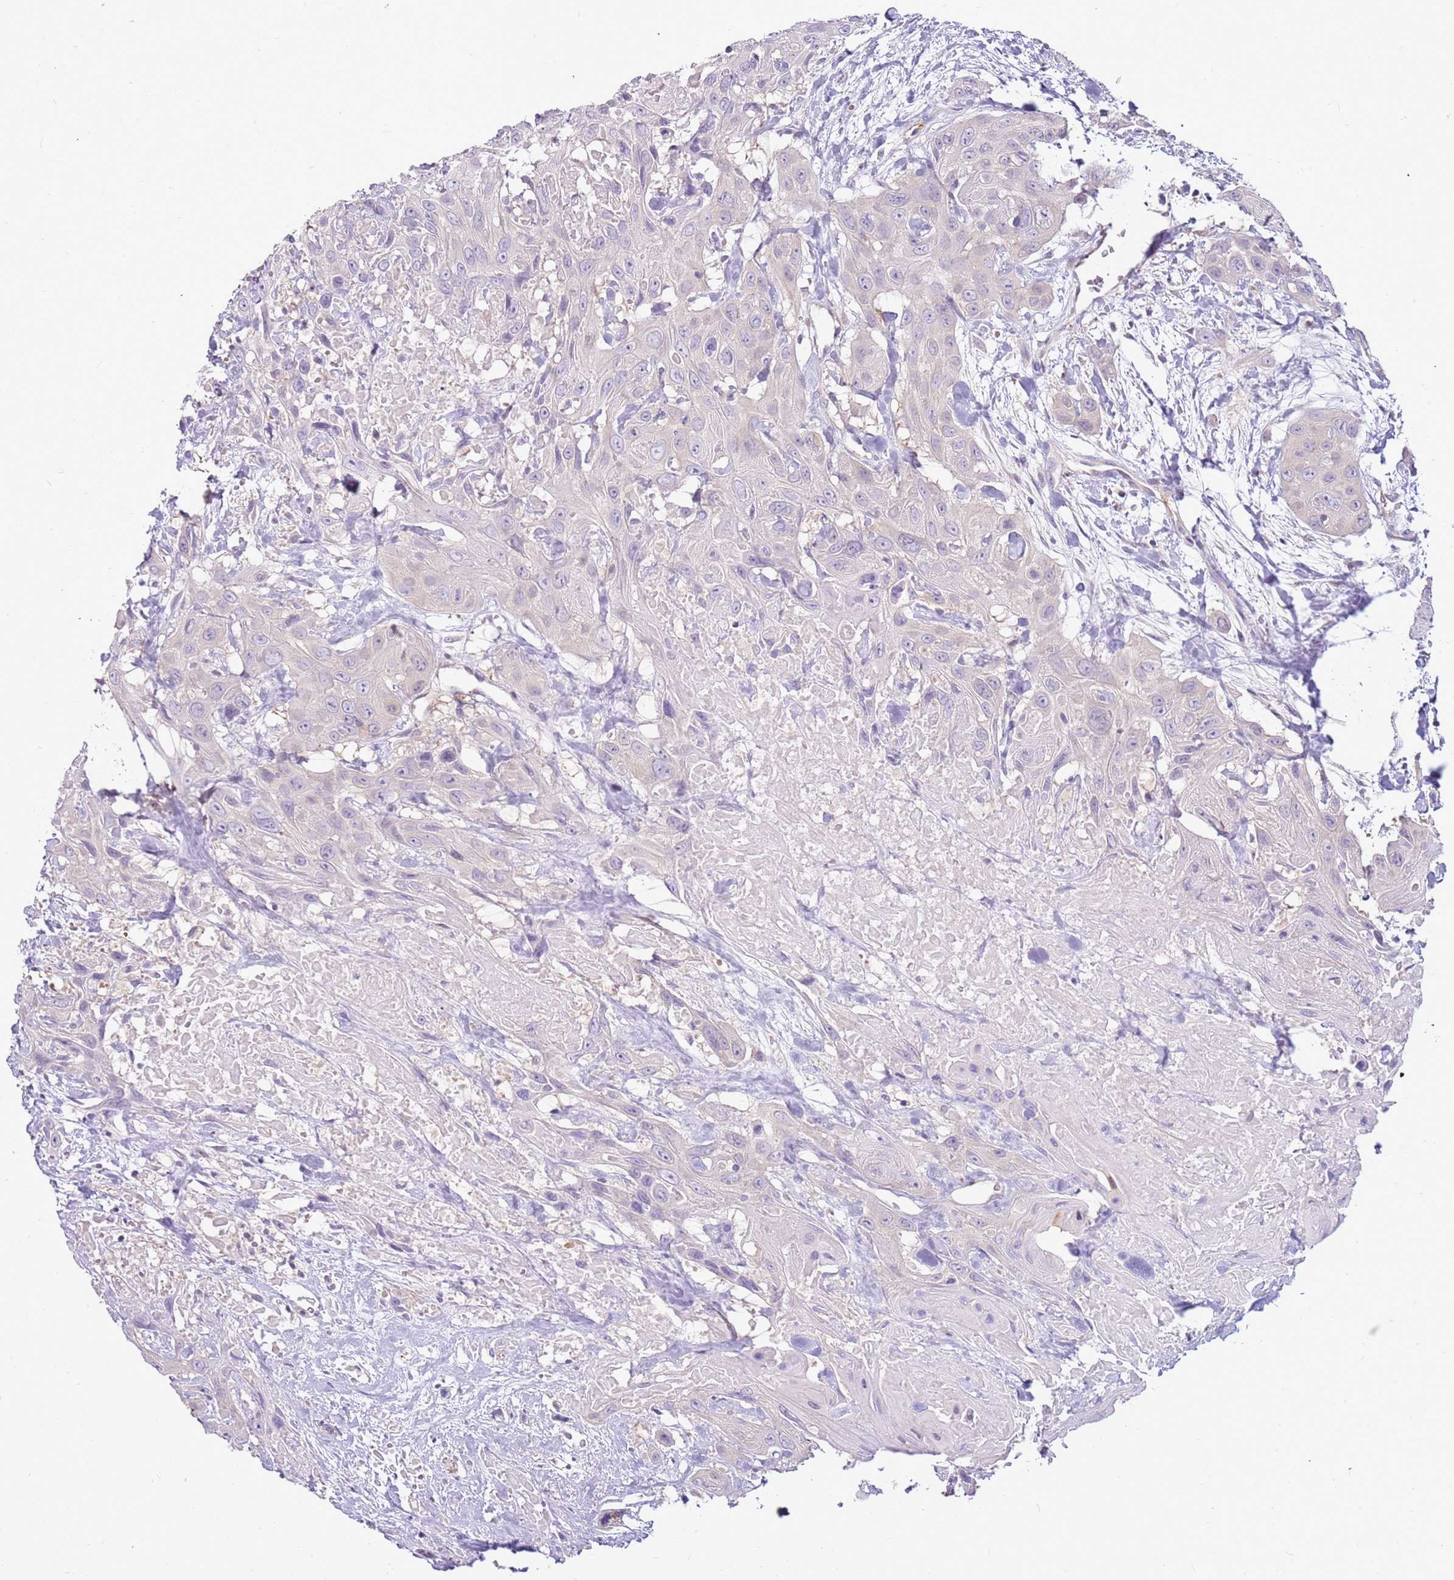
{"staining": {"intensity": "negative", "quantity": "none", "location": "none"}, "tissue": "head and neck cancer", "cell_type": "Tumor cells", "image_type": "cancer", "snomed": [{"axis": "morphology", "description": "Squamous cell carcinoma, NOS"}, {"axis": "topography", "description": "Head-Neck"}], "caption": "There is no significant expression in tumor cells of head and neck cancer (squamous cell carcinoma). (Immunohistochemistry, brightfield microscopy, high magnification).", "gene": "CAPN7", "patient": {"sex": "male", "age": 81}}